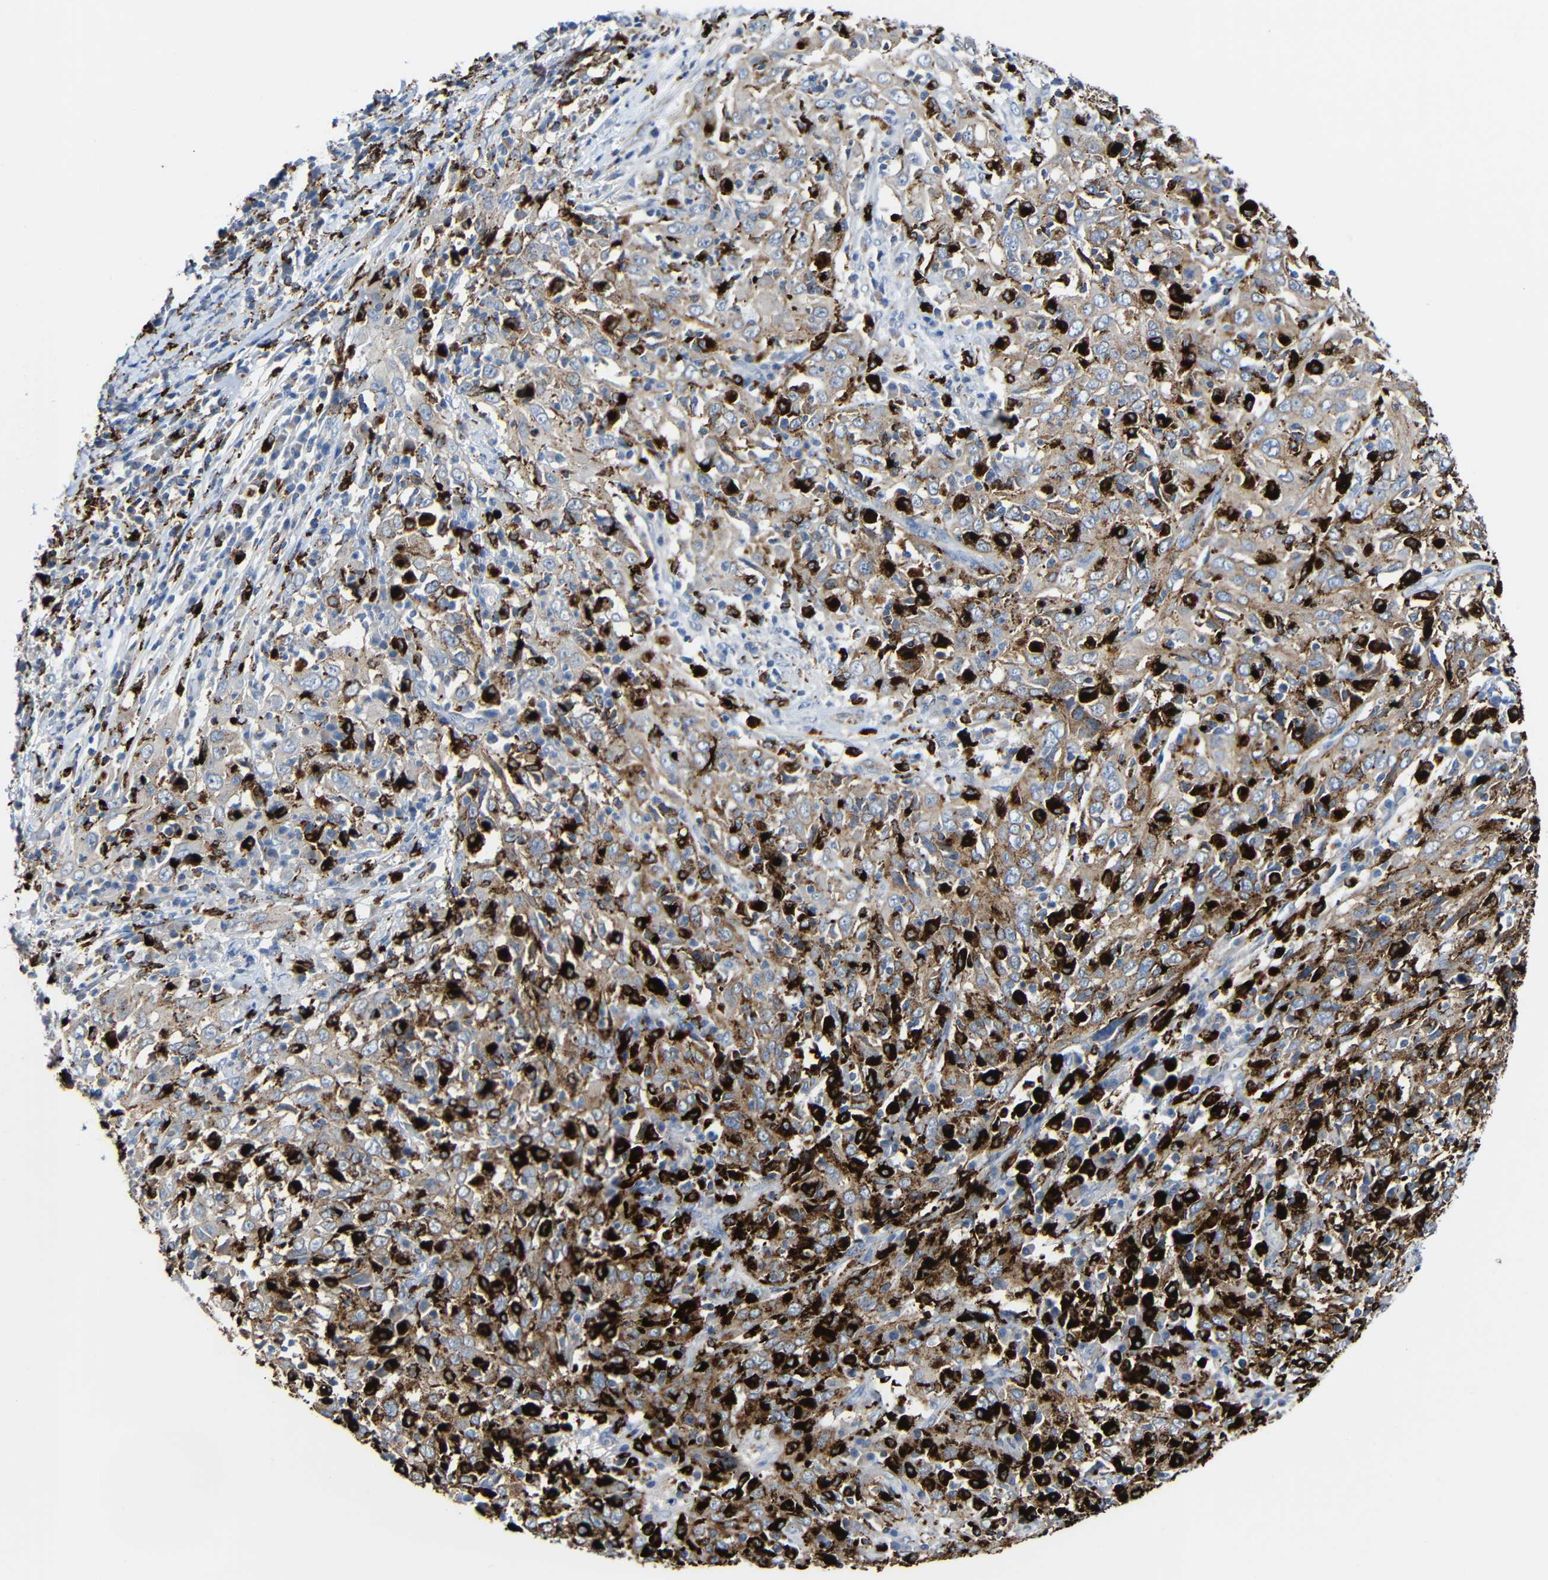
{"staining": {"intensity": "moderate", "quantity": ">75%", "location": "cytoplasmic/membranous"}, "tissue": "cervical cancer", "cell_type": "Tumor cells", "image_type": "cancer", "snomed": [{"axis": "morphology", "description": "Squamous cell carcinoma, NOS"}, {"axis": "topography", "description": "Cervix"}], "caption": "Immunohistochemical staining of cervical squamous cell carcinoma shows medium levels of moderate cytoplasmic/membranous staining in about >75% of tumor cells. (DAB IHC with brightfield microscopy, high magnification).", "gene": "HLA-DMA", "patient": {"sex": "female", "age": 46}}